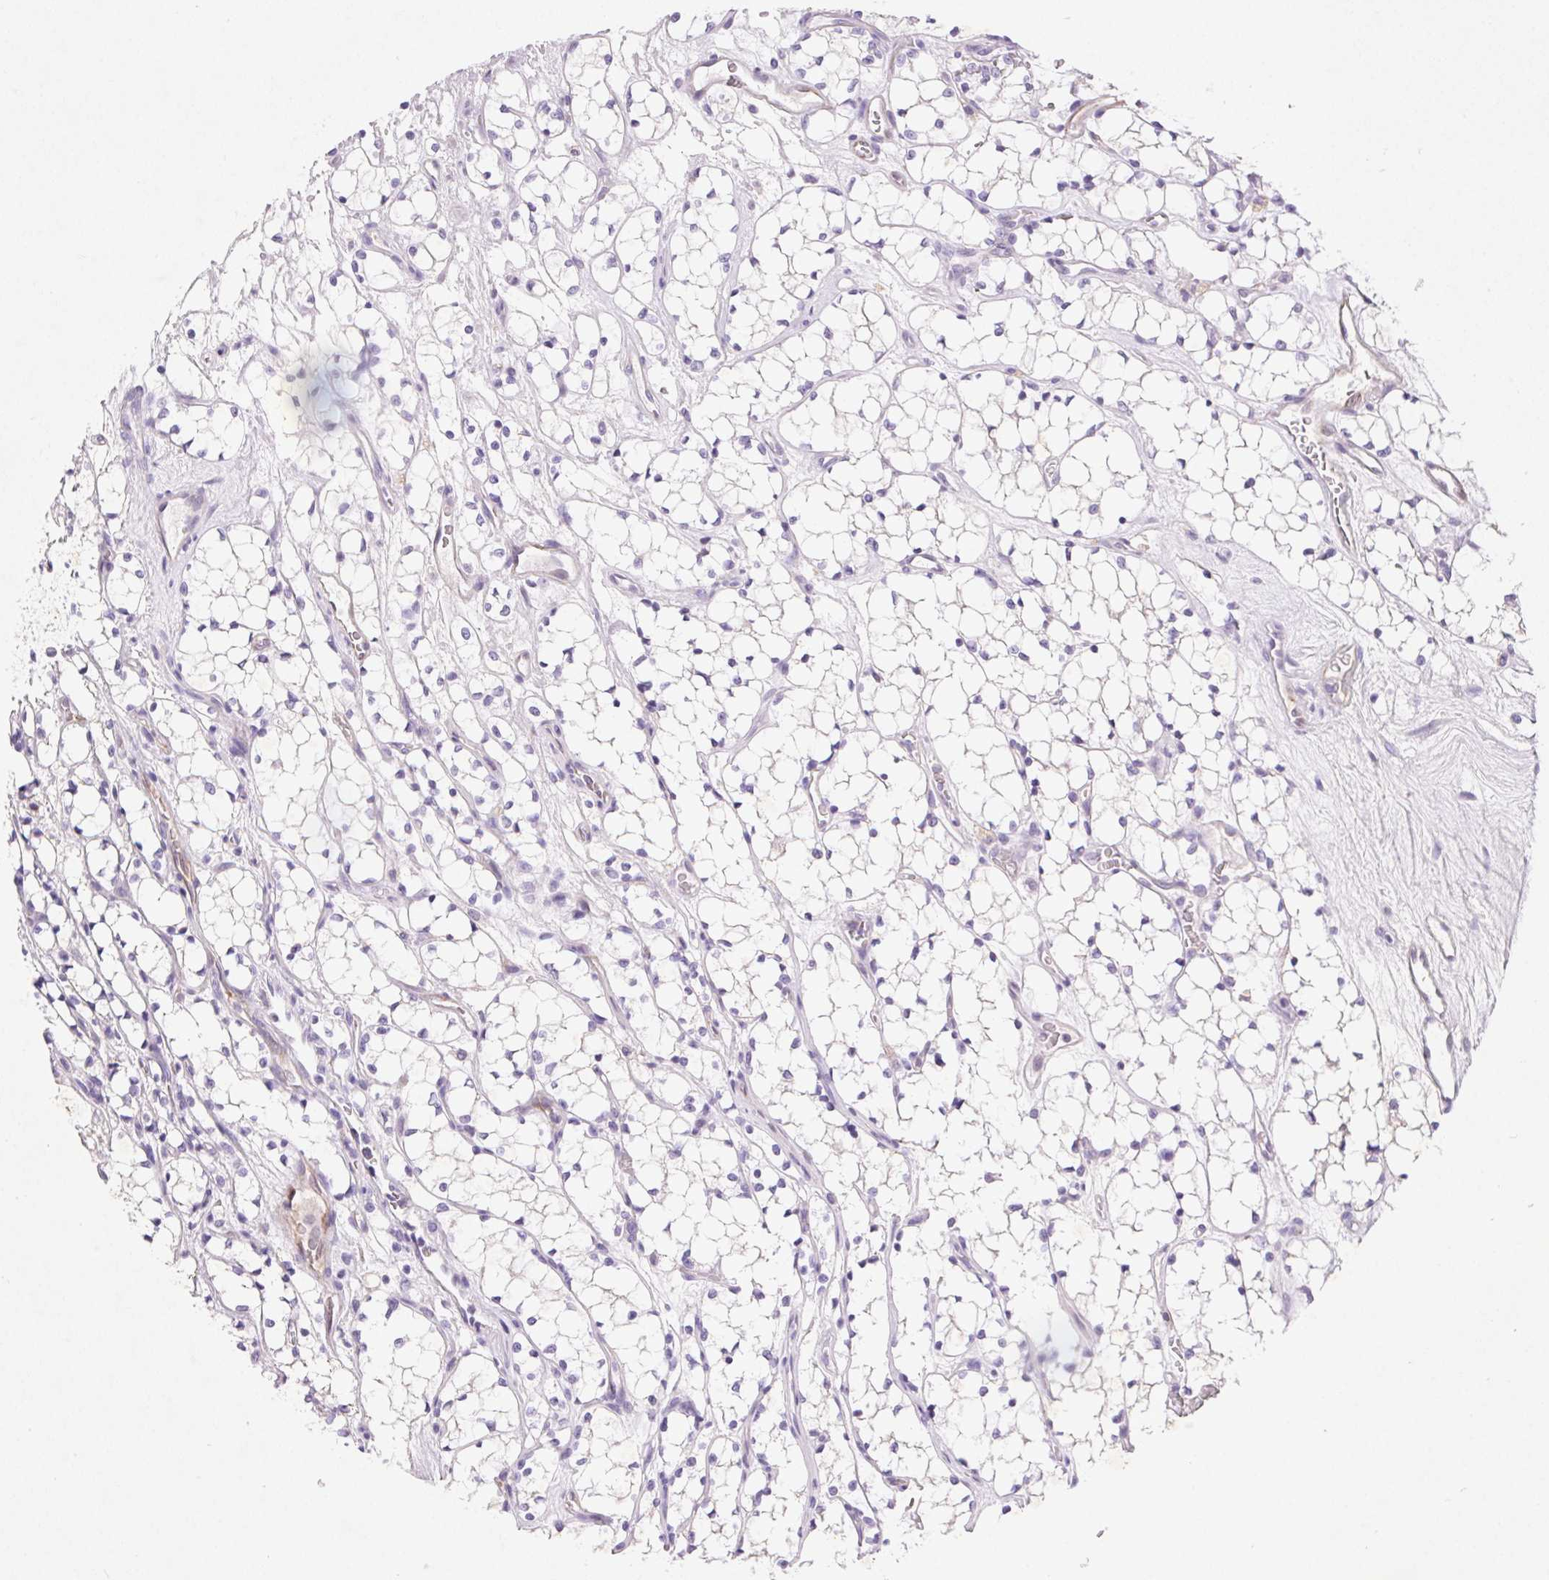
{"staining": {"intensity": "negative", "quantity": "none", "location": "none"}, "tissue": "renal cancer", "cell_type": "Tumor cells", "image_type": "cancer", "snomed": [{"axis": "morphology", "description": "Adenocarcinoma, NOS"}, {"axis": "topography", "description": "Kidney"}], "caption": "Immunohistochemical staining of human renal cancer shows no significant staining in tumor cells.", "gene": "ARHGAP11B", "patient": {"sex": "female", "age": 69}}